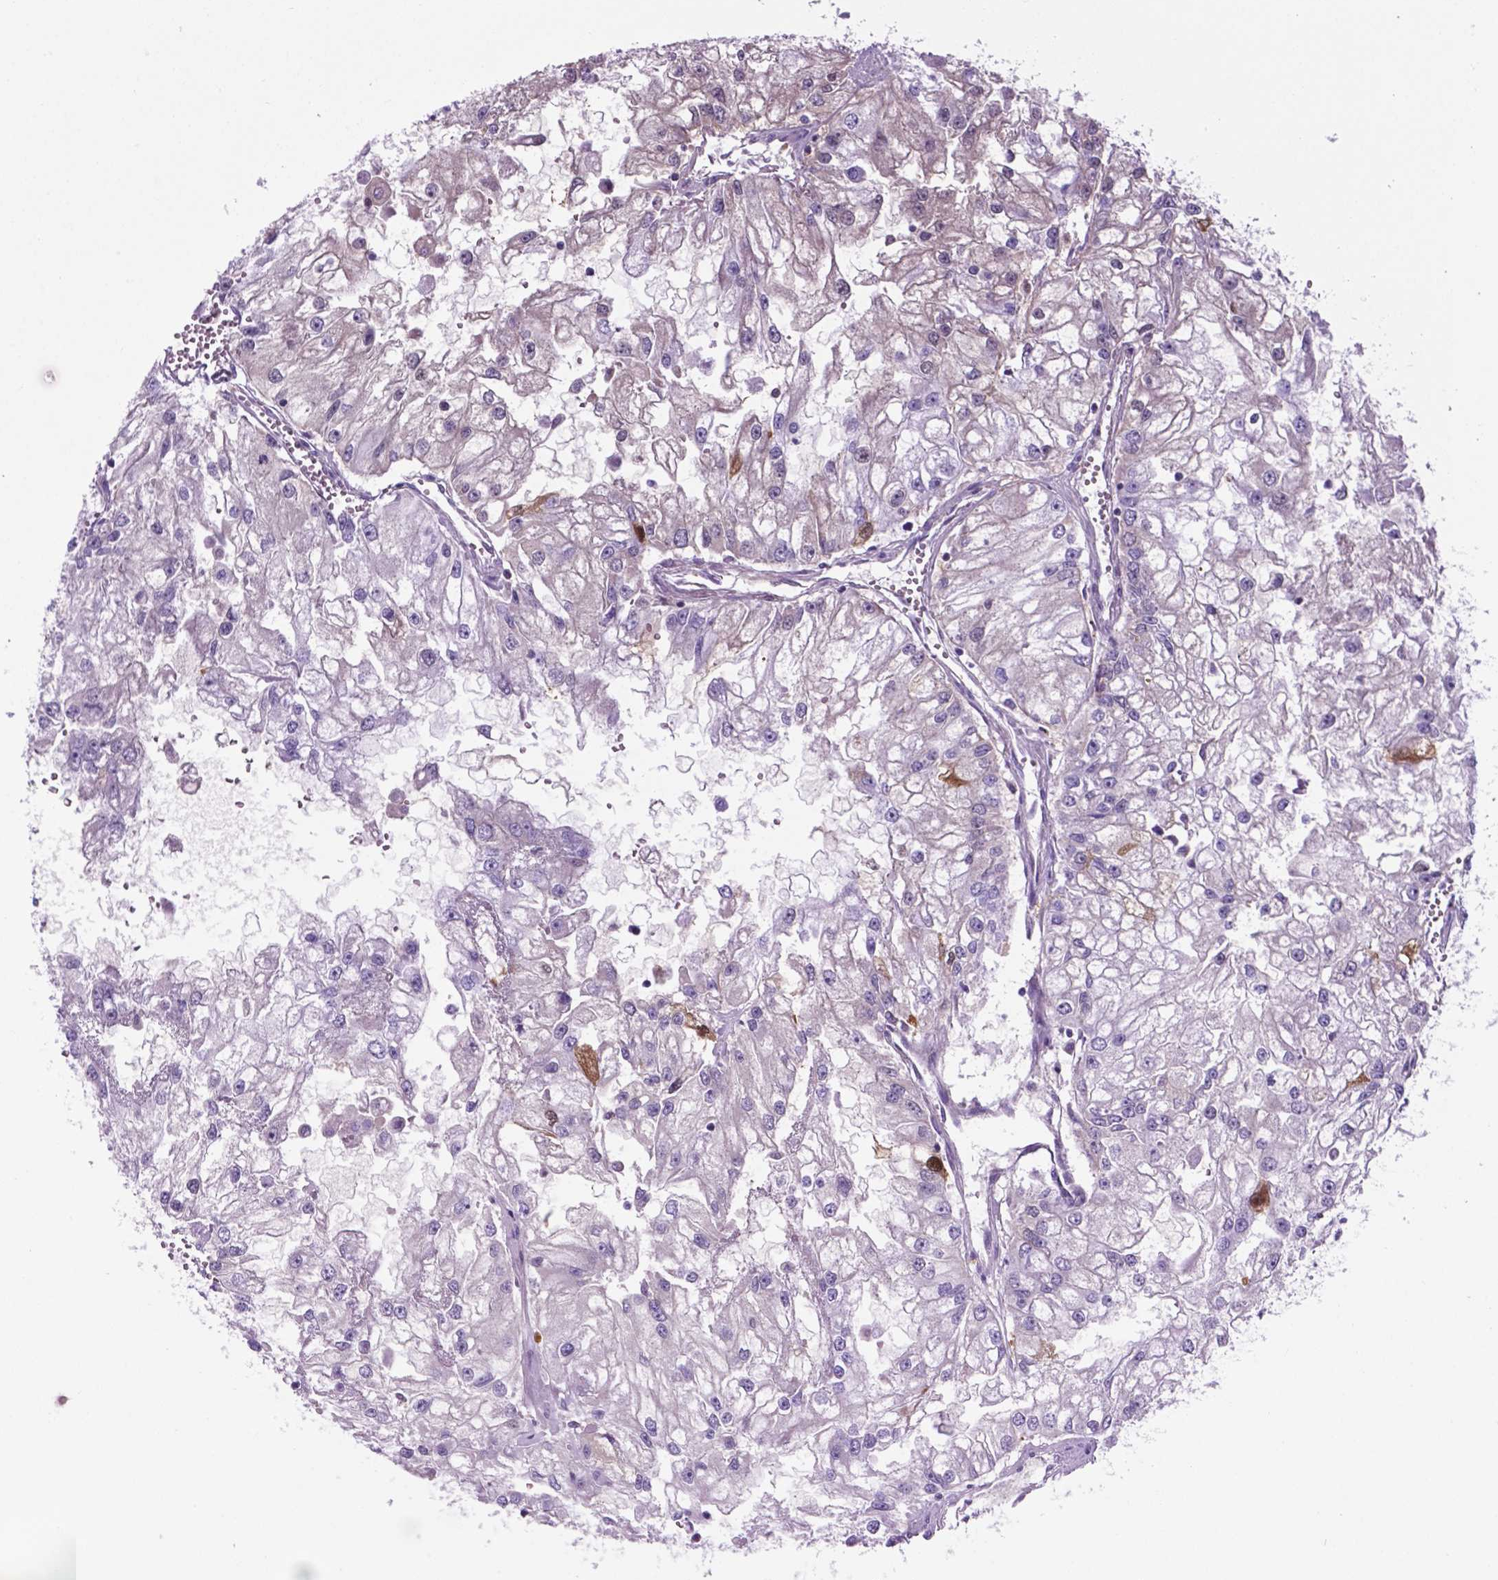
{"staining": {"intensity": "moderate", "quantity": "<25%", "location": "nuclear"}, "tissue": "renal cancer", "cell_type": "Tumor cells", "image_type": "cancer", "snomed": [{"axis": "morphology", "description": "Adenocarcinoma, NOS"}, {"axis": "topography", "description": "Kidney"}], "caption": "Protein analysis of renal cancer (adenocarcinoma) tissue displays moderate nuclear staining in approximately <25% of tumor cells. (DAB (3,3'-diaminobenzidine) = brown stain, brightfield microscopy at high magnification).", "gene": "C17orf107", "patient": {"sex": "male", "age": 59}}